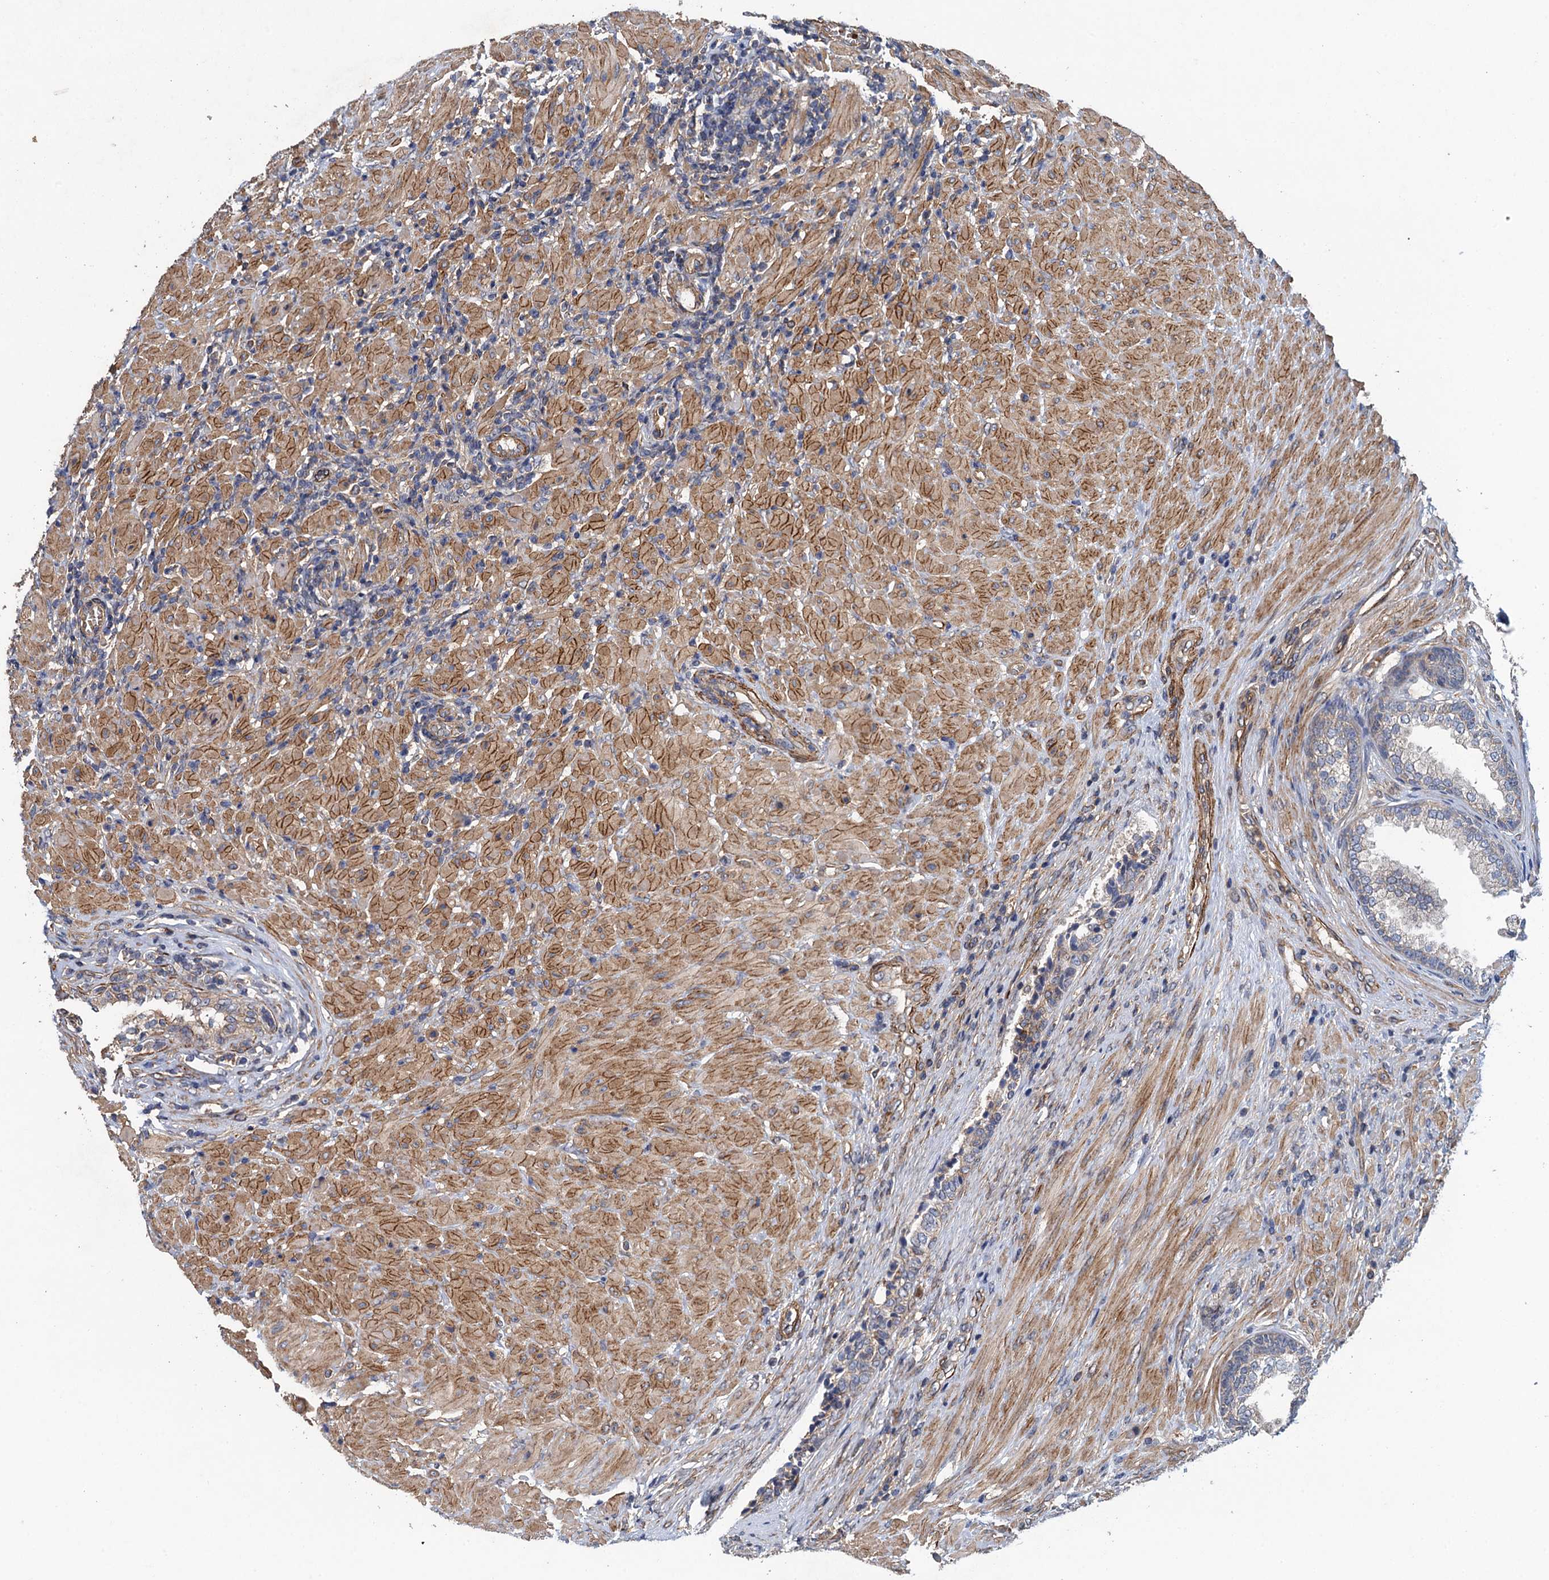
{"staining": {"intensity": "negative", "quantity": "none", "location": "none"}, "tissue": "prostate", "cell_type": "Glandular cells", "image_type": "normal", "snomed": [{"axis": "morphology", "description": "Normal tissue, NOS"}, {"axis": "topography", "description": "Prostate"}], "caption": "This is a image of IHC staining of unremarkable prostate, which shows no positivity in glandular cells. (DAB (3,3'-diaminobenzidine) immunohistochemistry (IHC) with hematoxylin counter stain).", "gene": "RSAD2", "patient": {"sex": "male", "age": 76}}